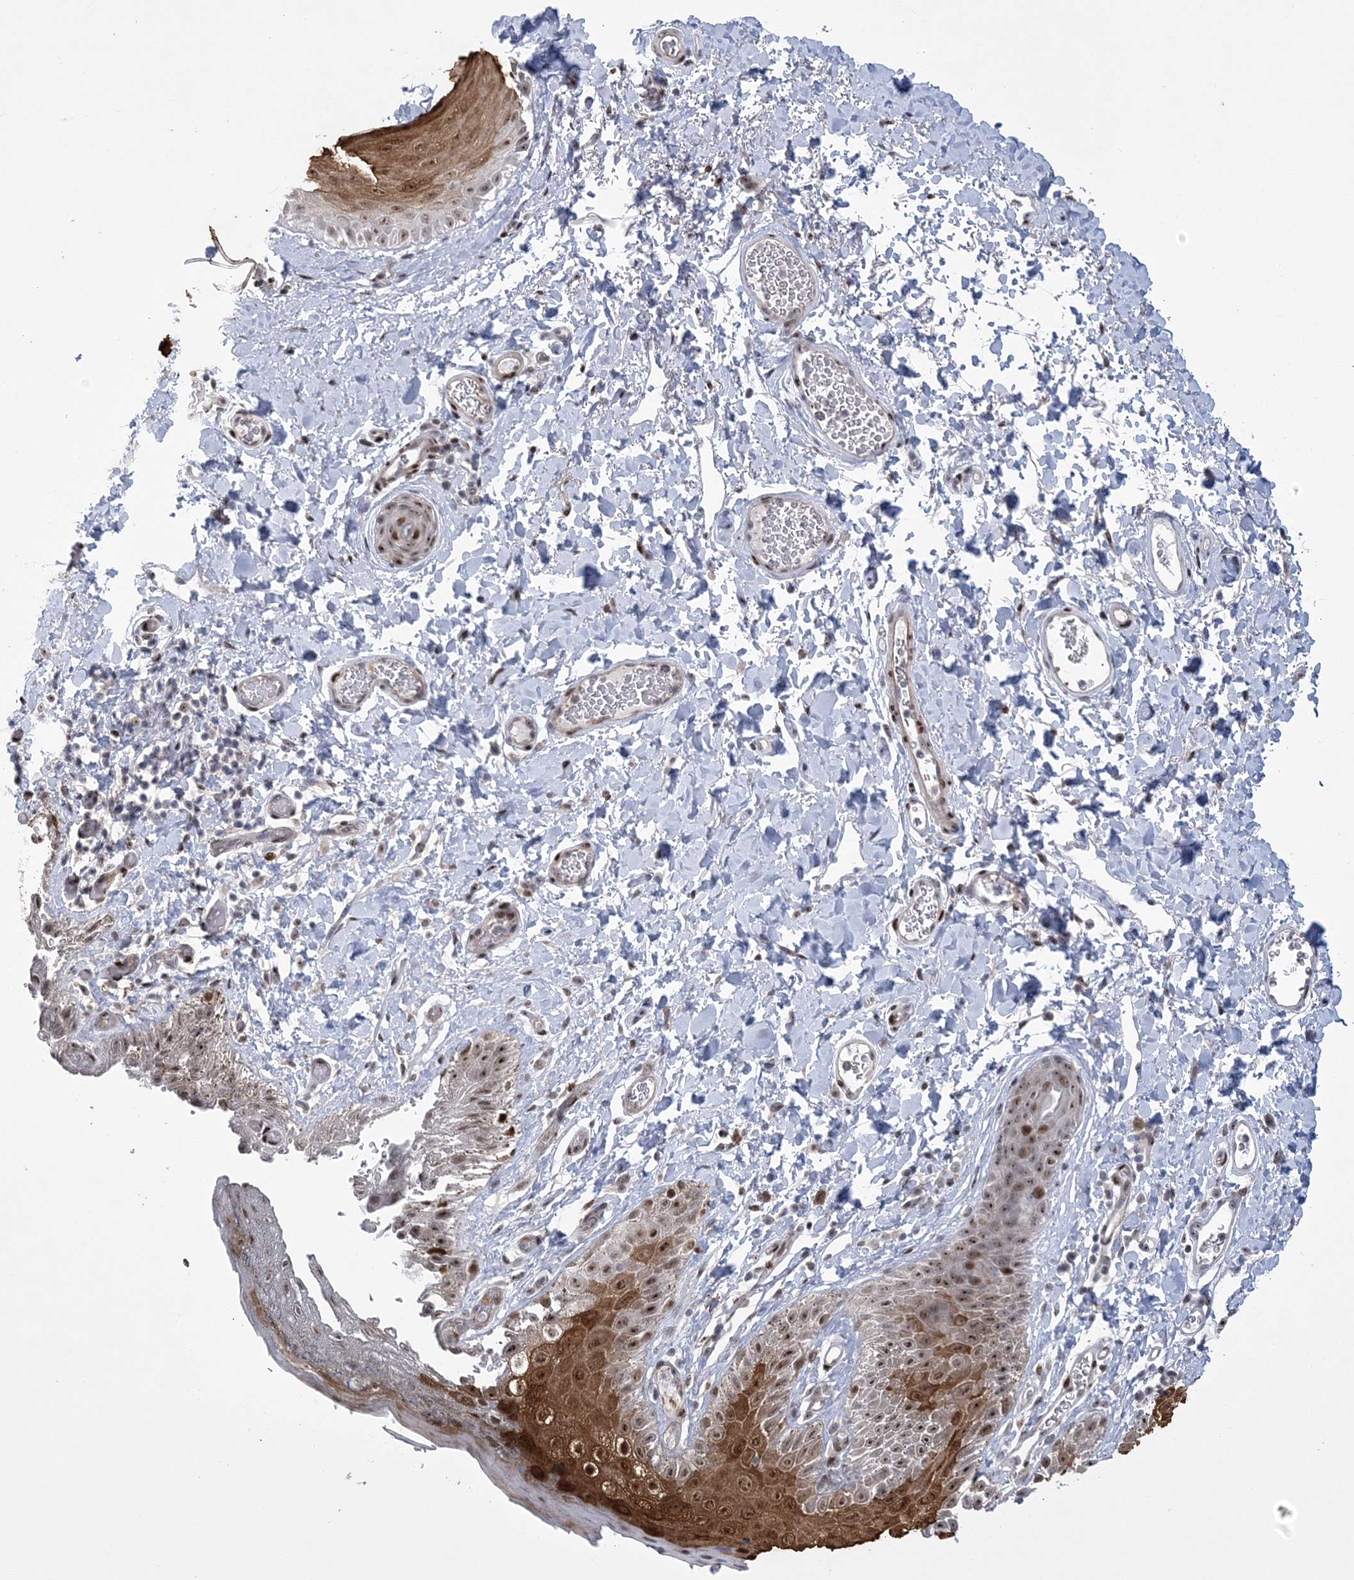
{"staining": {"intensity": "strong", "quantity": "25%-75%", "location": "cytoplasmic/membranous,nuclear"}, "tissue": "skin", "cell_type": "Epidermal cells", "image_type": "normal", "snomed": [{"axis": "morphology", "description": "Normal tissue, NOS"}, {"axis": "topography", "description": "Anal"}], "caption": "DAB (3,3'-diaminobenzidine) immunohistochemical staining of unremarkable human skin exhibits strong cytoplasmic/membranous,nuclear protein expression in about 25%-75% of epidermal cells.", "gene": "HOMEZ", "patient": {"sex": "male", "age": 44}}